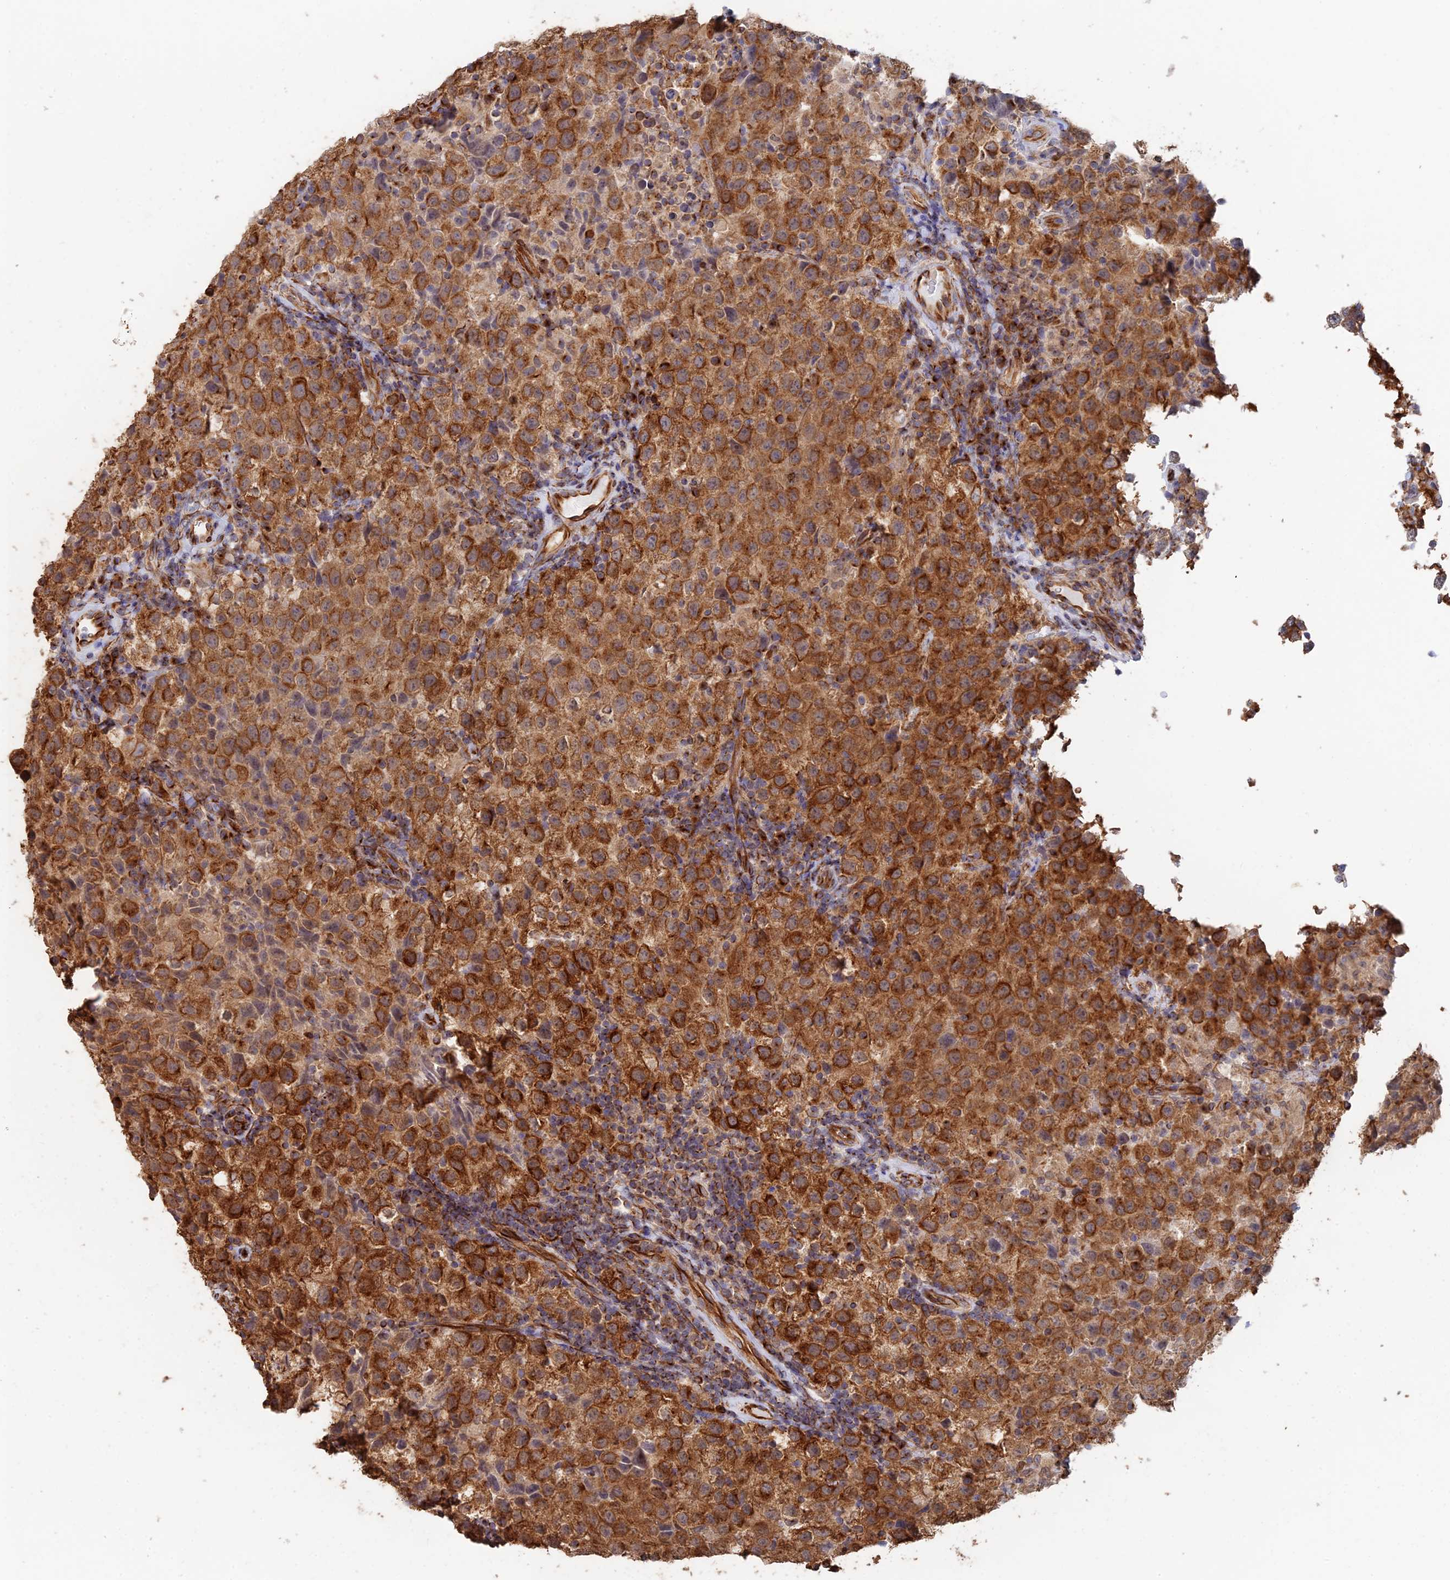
{"staining": {"intensity": "strong", "quantity": ">75%", "location": "cytoplasmic/membranous"}, "tissue": "testis cancer", "cell_type": "Tumor cells", "image_type": "cancer", "snomed": [{"axis": "morphology", "description": "Seminoma, NOS"}, {"axis": "morphology", "description": "Carcinoma, Embryonal, NOS"}, {"axis": "topography", "description": "Testis"}], "caption": "Embryonal carcinoma (testis) stained with a protein marker demonstrates strong staining in tumor cells.", "gene": "WBP11", "patient": {"sex": "male", "age": 41}}